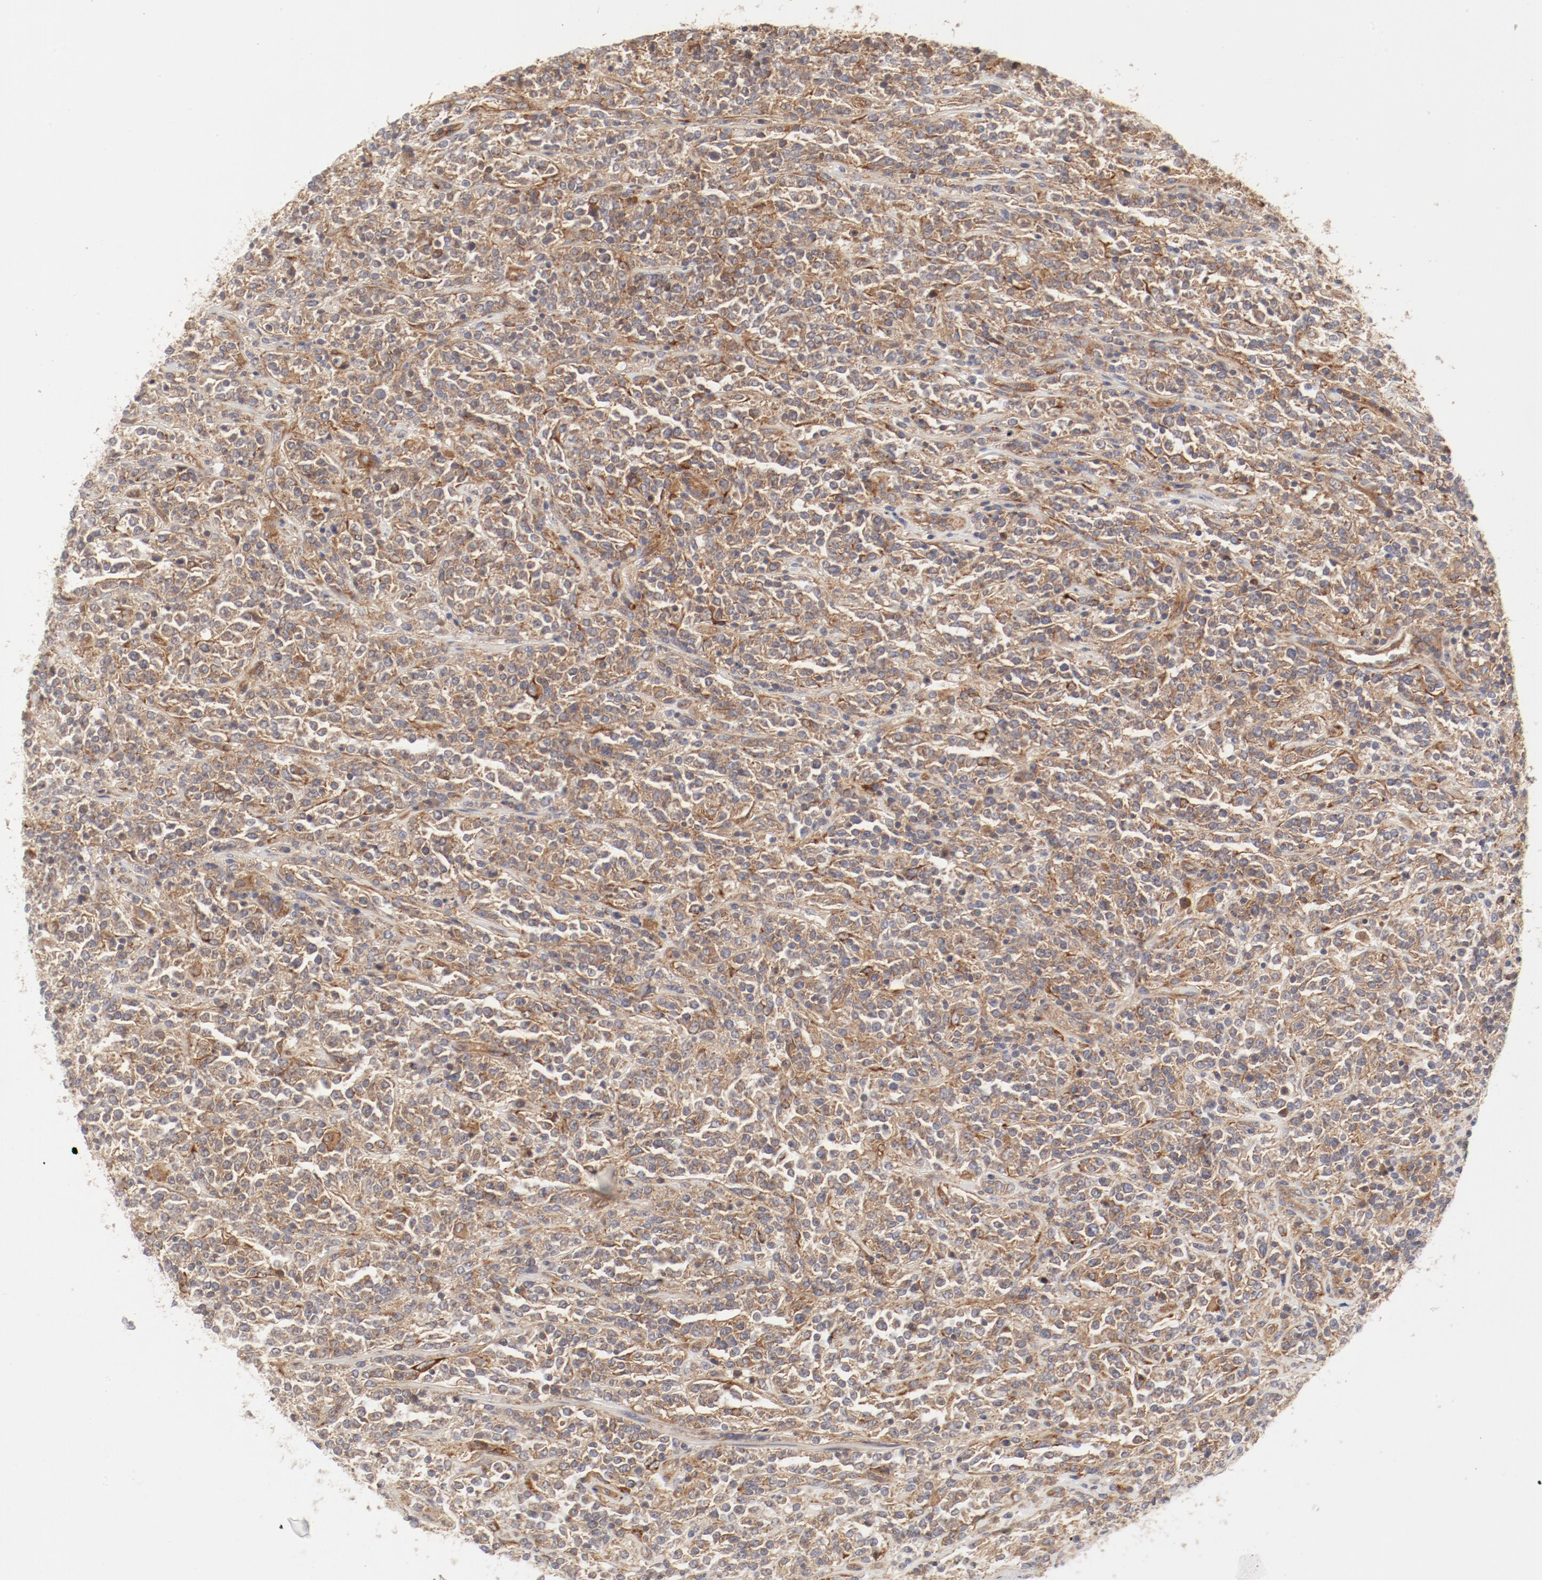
{"staining": {"intensity": "moderate", "quantity": ">75%", "location": "cytoplasmic/membranous"}, "tissue": "lymphoma", "cell_type": "Tumor cells", "image_type": "cancer", "snomed": [{"axis": "morphology", "description": "Malignant lymphoma, non-Hodgkin's type, High grade"}, {"axis": "topography", "description": "Soft tissue"}], "caption": "A histopathology image showing moderate cytoplasmic/membranous expression in about >75% of tumor cells in lymphoma, as visualized by brown immunohistochemical staining.", "gene": "AP2A1", "patient": {"sex": "male", "age": 18}}